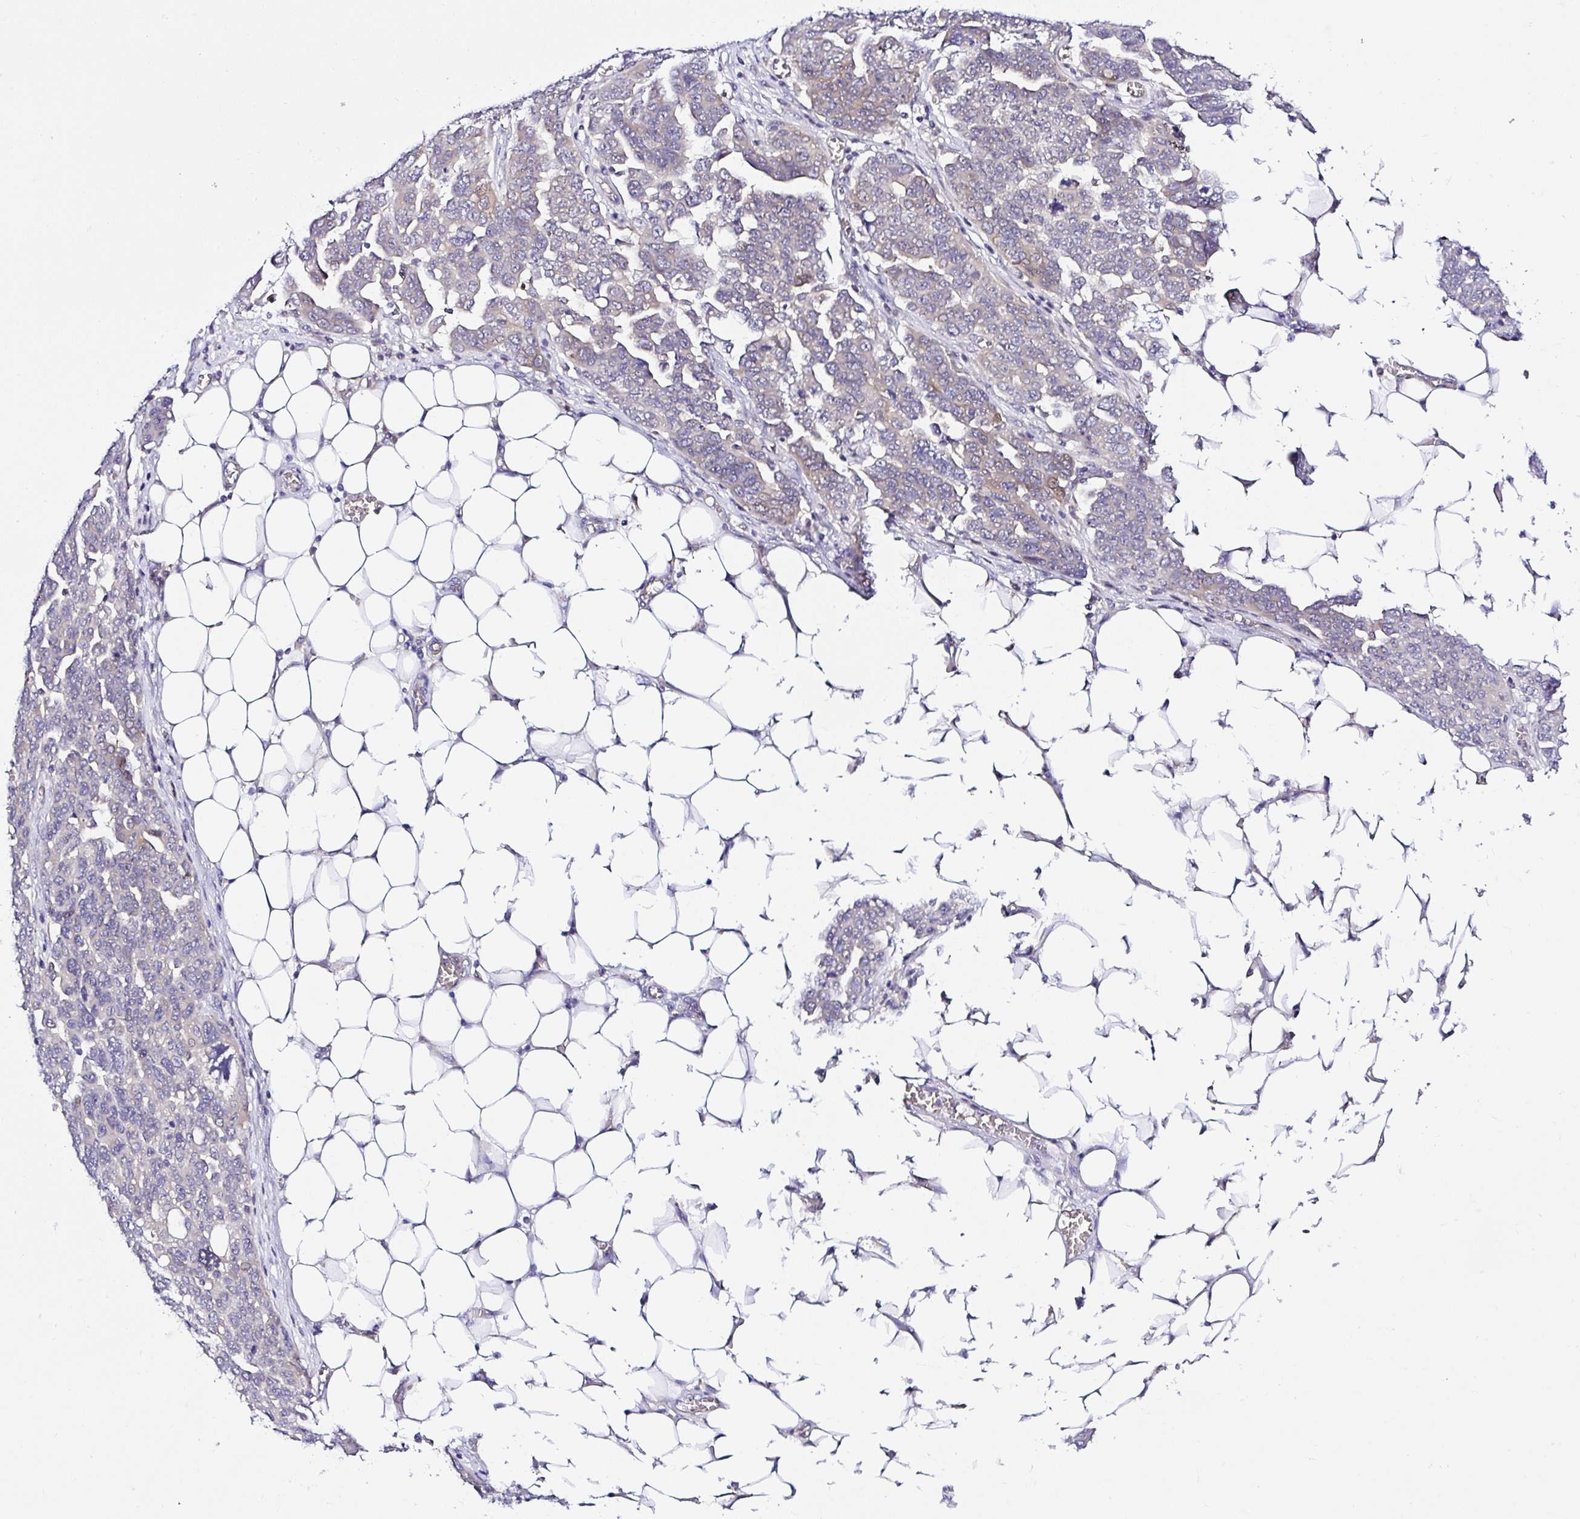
{"staining": {"intensity": "weak", "quantity": "<25%", "location": "cytoplasmic/membranous"}, "tissue": "ovarian cancer", "cell_type": "Tumor cells", "image_type": "cancer", "snomed": [{"axis": "morphology", "description": "Cystadenocarcinoma, serous, NOS"}, {"axis": "topography", "description": "Ovary"}], "caption": "A photomicrograph of serous cystadenocarcinoma (ovarian) stained for a protein shows no brown staining in tumor cells. (DAB (3,3'-diaminobenzidine) immunohistochemistry (IHC) visualized using brightfield microscopy, high magnification).", "gene": "DEPDC5", "patient": {"sex": "female", "age": 59}}